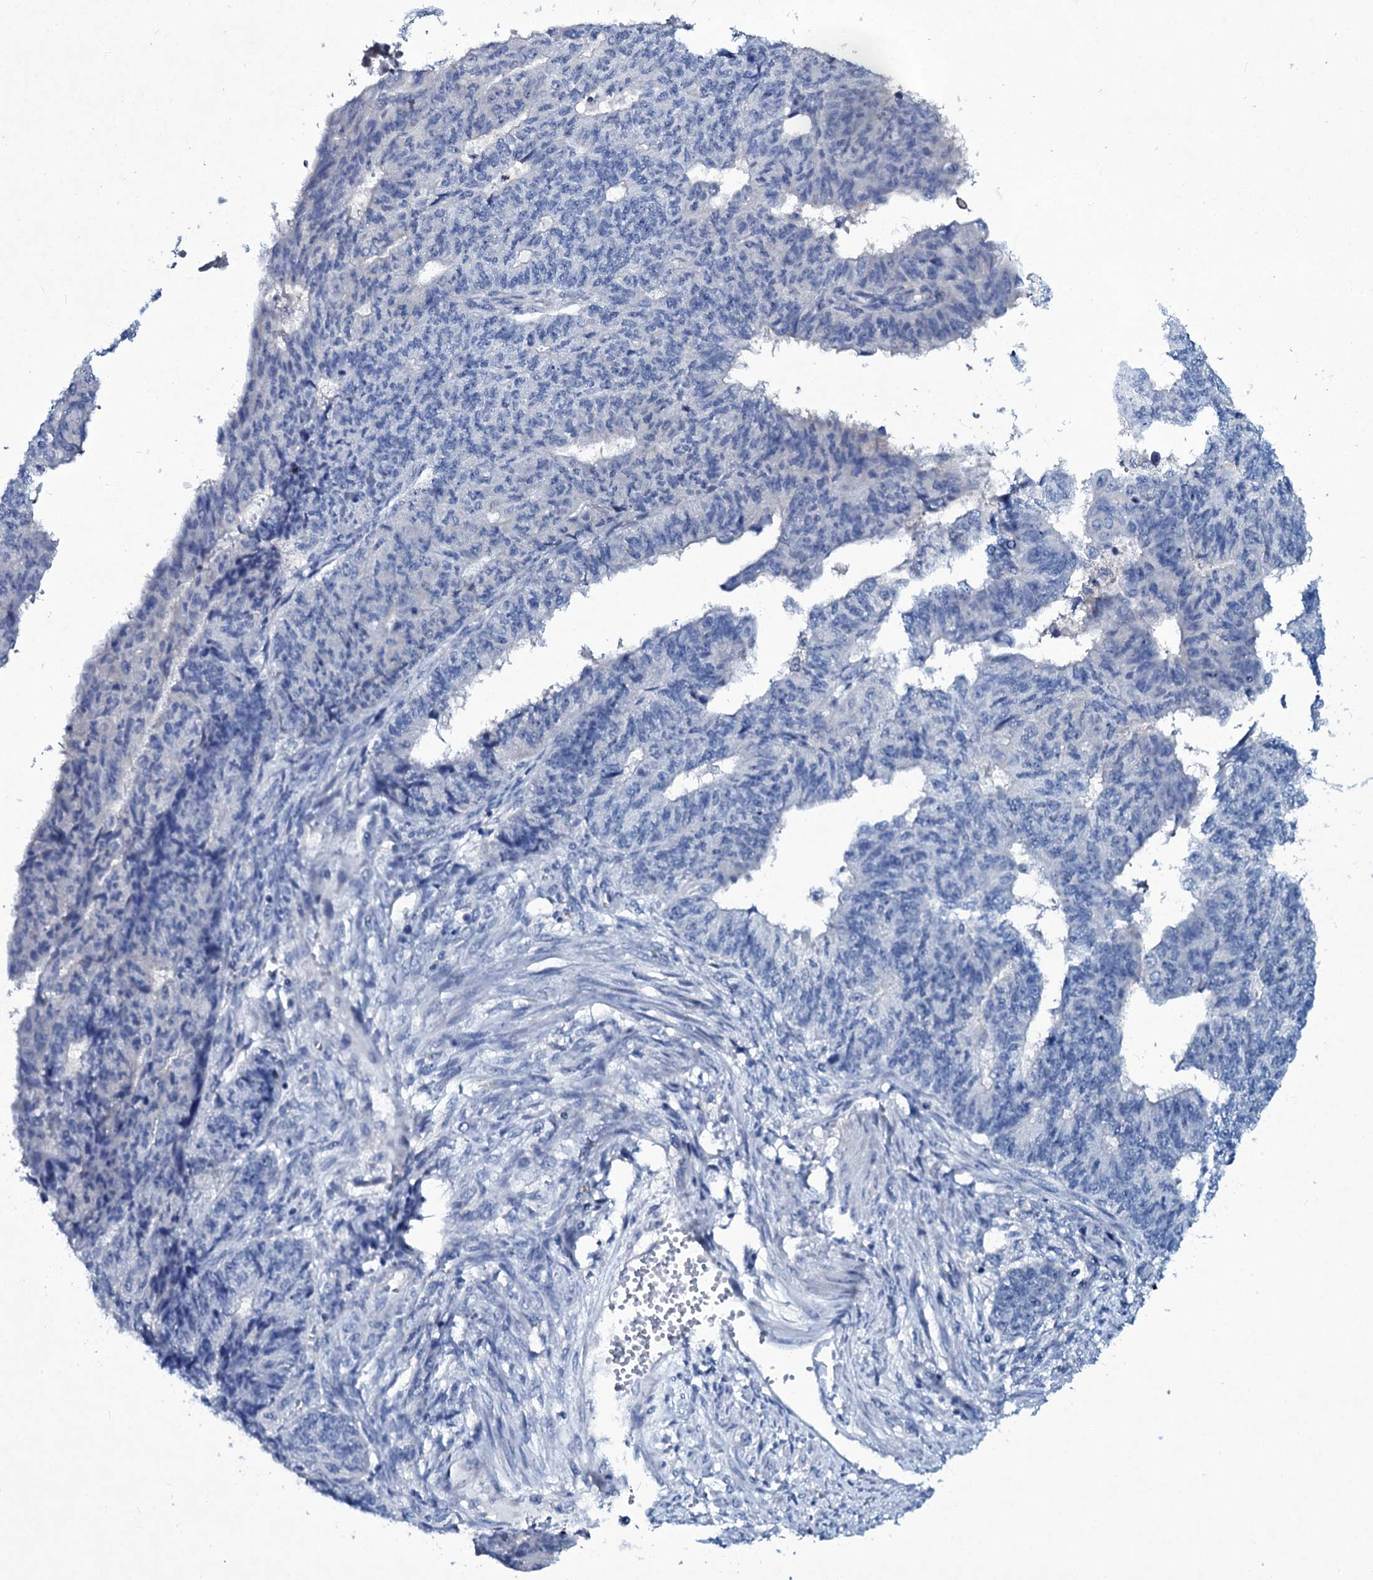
{"staining": {"intensity": "negative", "quantity": "none", "location": "none"}, "tissue": "endometrial cancer", "cell_type": "Tumor cells", "image_type": "cancer", "snomed": [{"axis": "morphology", "description": "Adenocarcinoma, NOS"}, {"axis": "topography", "description": "Endometrium"}], "caption": "Immunohistochemistry histopathology image of human endometrial adenocarcinoma stained for a protein (brown), which displays no positivity in tumor cells.", "gene": "TPGS2", "patient": {"sex": "female", "age": 32}}